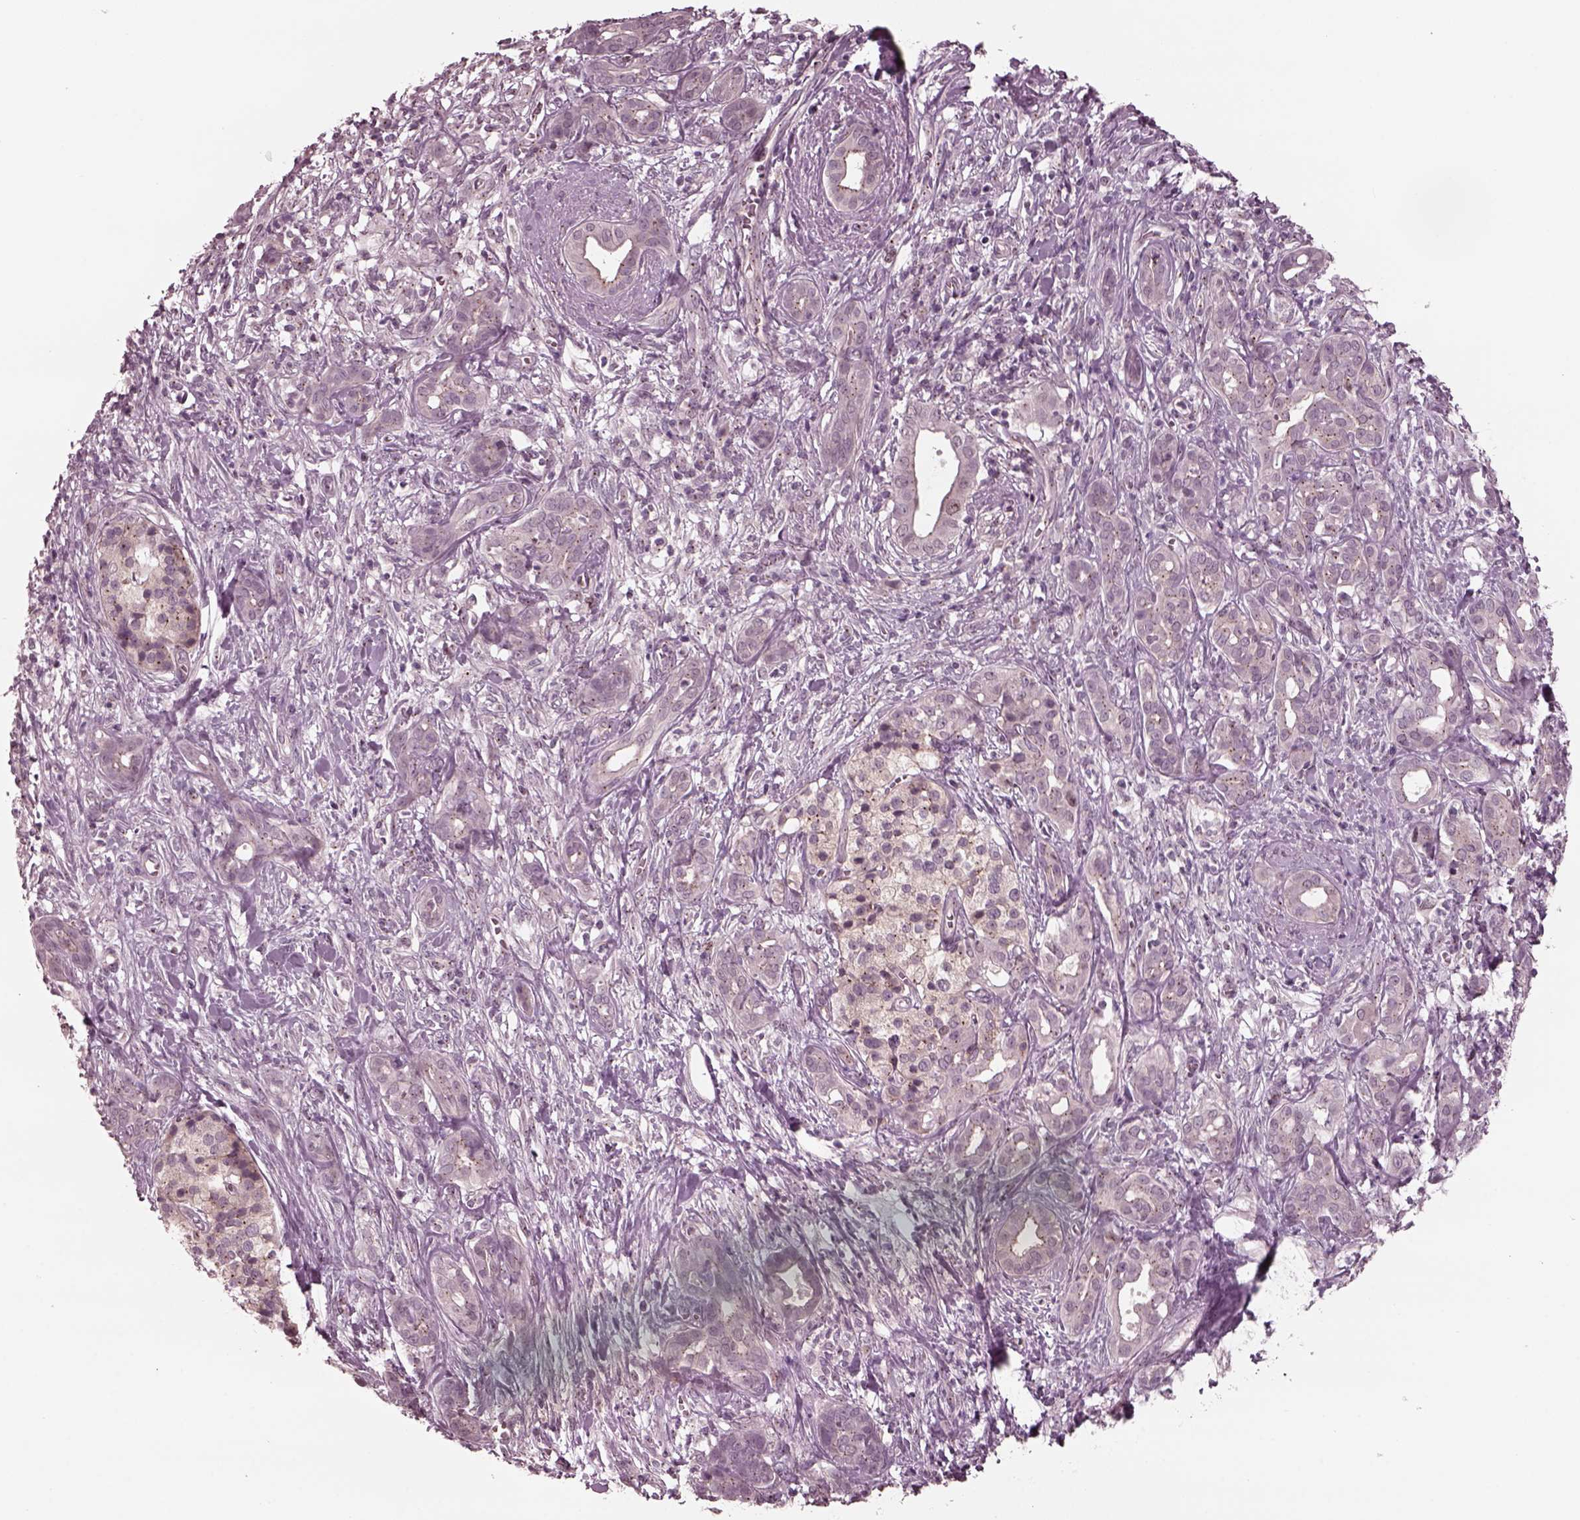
{"staining": {"intensity": "weak", "quantity": "25%-75%", "location": "cytoplasmic/membranous"}, "tissue": "pancreatic cancer", "cell_type": "Tumor cells", "image_type": "cancer", "snomed": [{"axis": "morphology", "description": "Adenocarcinoma, NOS"}, {"axis": "topography", "description": "Pancreas"}], "caption": "A photomicrograph of human adenocarcinoma (pancreatic) stained for a protein exhibits weak cytoplasmic/membranous brown staining in tumor cells.", "gene": "SAXO1", "patient": {"sex": "male", "age": 61}}